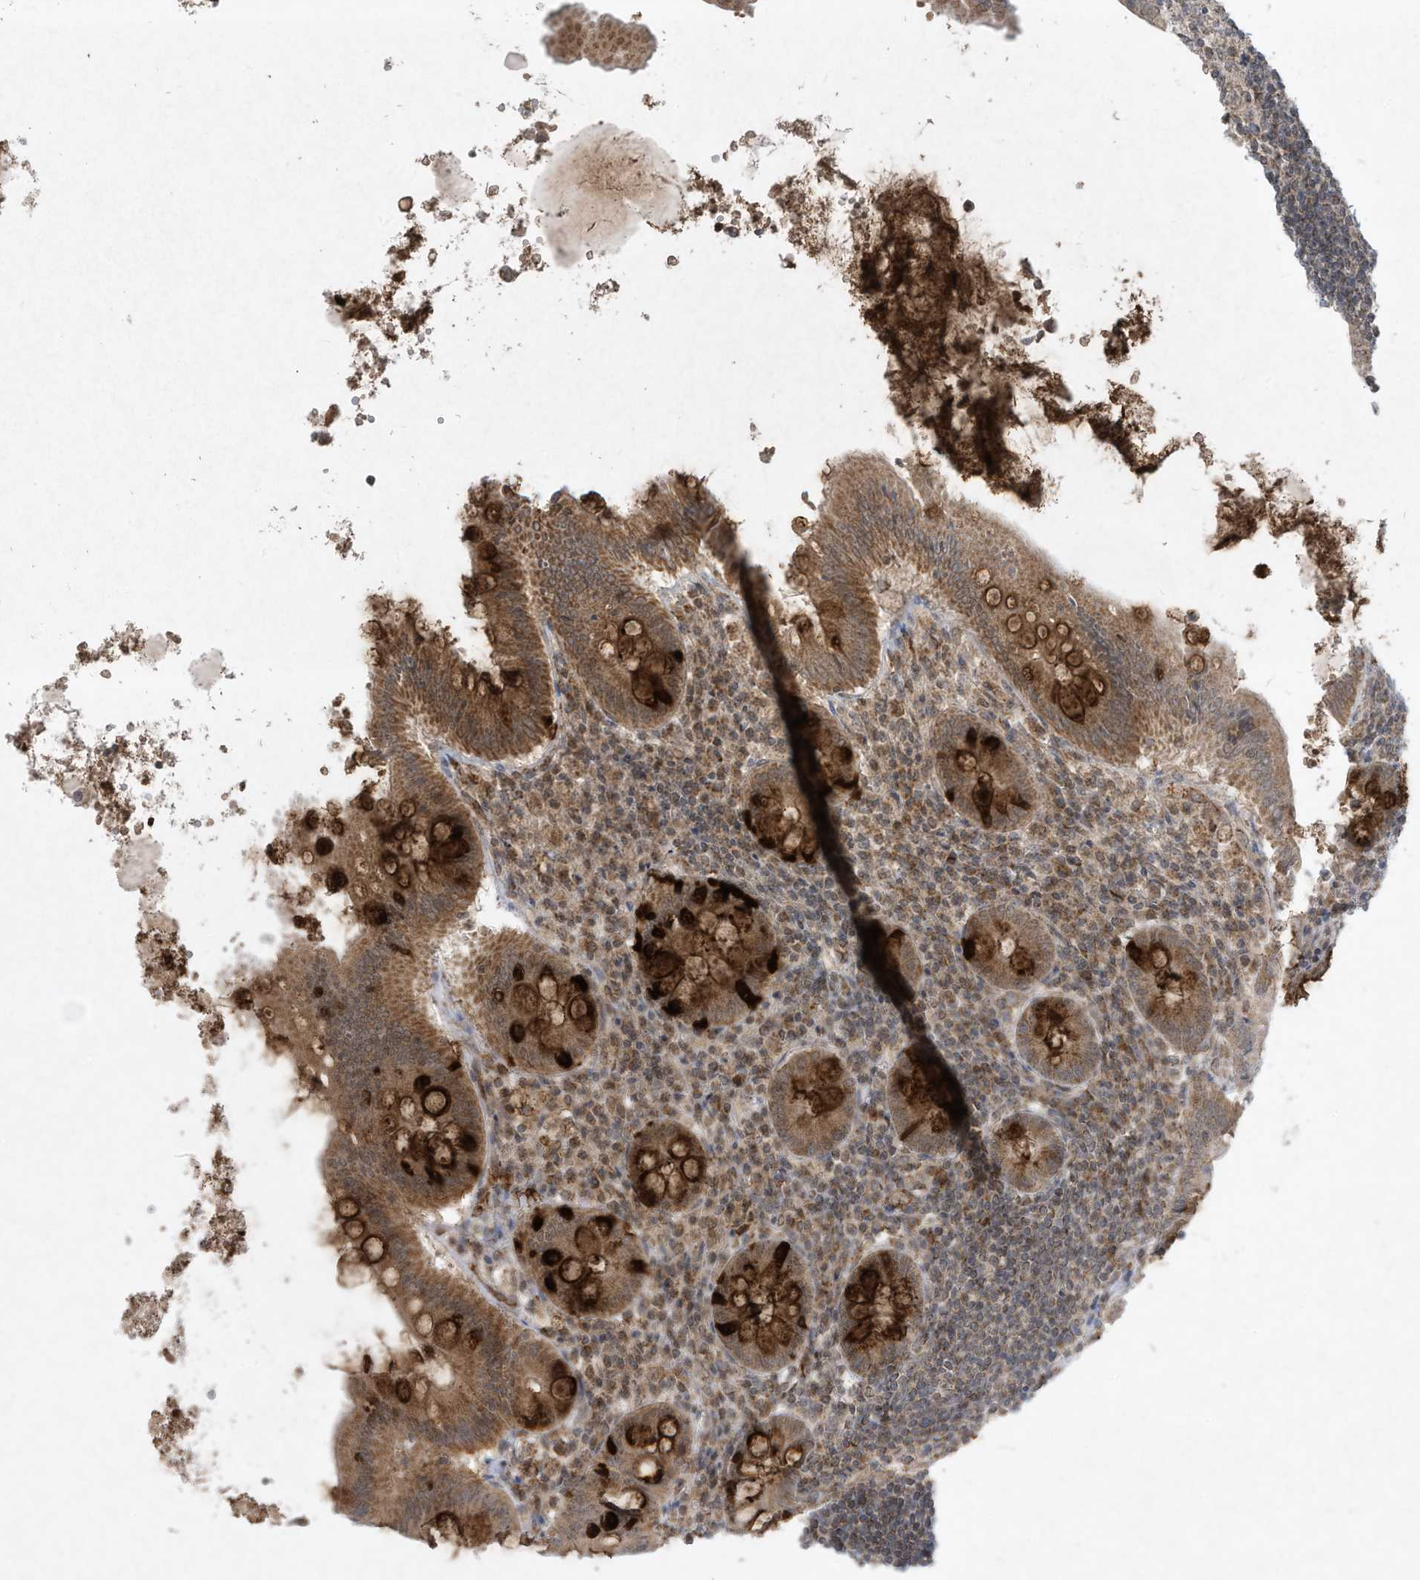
{"staining": {"intensity": "strong", "quantity": ">75%", "location": "cytoplasmic/membranous"}, "tissue": "appendix", "cell_type": "Glandular cells", "image_type": "normal", "snomed": [{"axis": "morphology", "description": "Normal tissue, NOS"}, {"axis": "topography", "description": "Appendix"}], "caption": "The image reveals immunohistochemical staining of normal appendix. There is strong cytoplasmic/membranous positivity is seen in approximately >75% of glandular cells.", "gene": "CHRNA4", "patient": {"sex": "female", "age": 54}}